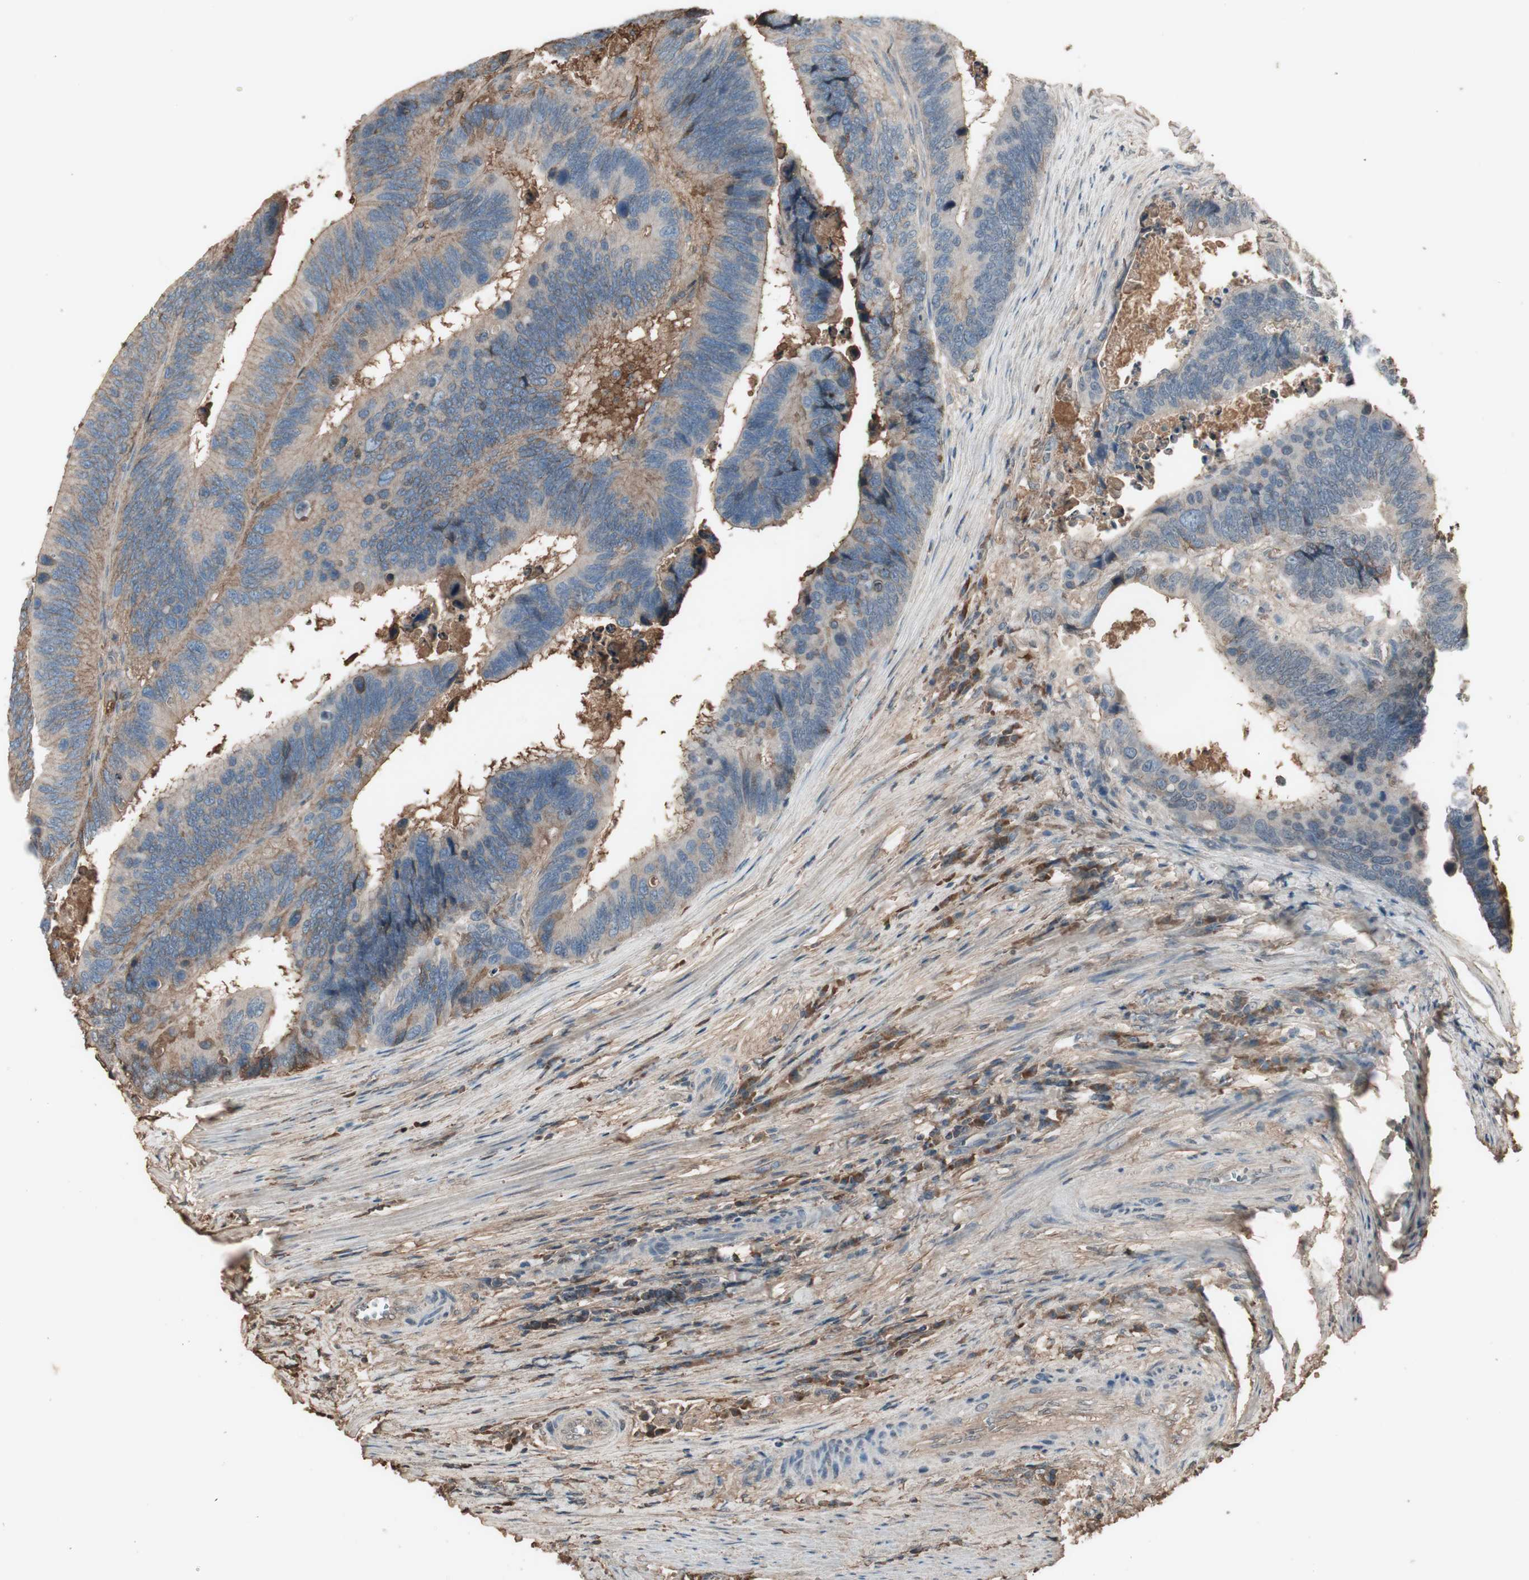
{"staining": {"intensity": "weak", "quantity": ">75%", "location": "cytoplasmic/membranous"}, "tissue": "colorectal cancer", "cell_type": "Tumor cells", "image_type": "cancer", "snomed": [{"axis": "morphology", "description": "Adenocarcinoma, NOS"}, {"axis": "topography", "description": "Colon"}], "caption": "An image of adenocarcinoma (colorectal) stained for a protein demonstrates weak cytoplasmic/membranous brown staining in tumor cells. (Brightfield microscopy of DAB IHC at high magnification).", "gene": "MMP14", "patient": {"sex": "male", "age": 72}}